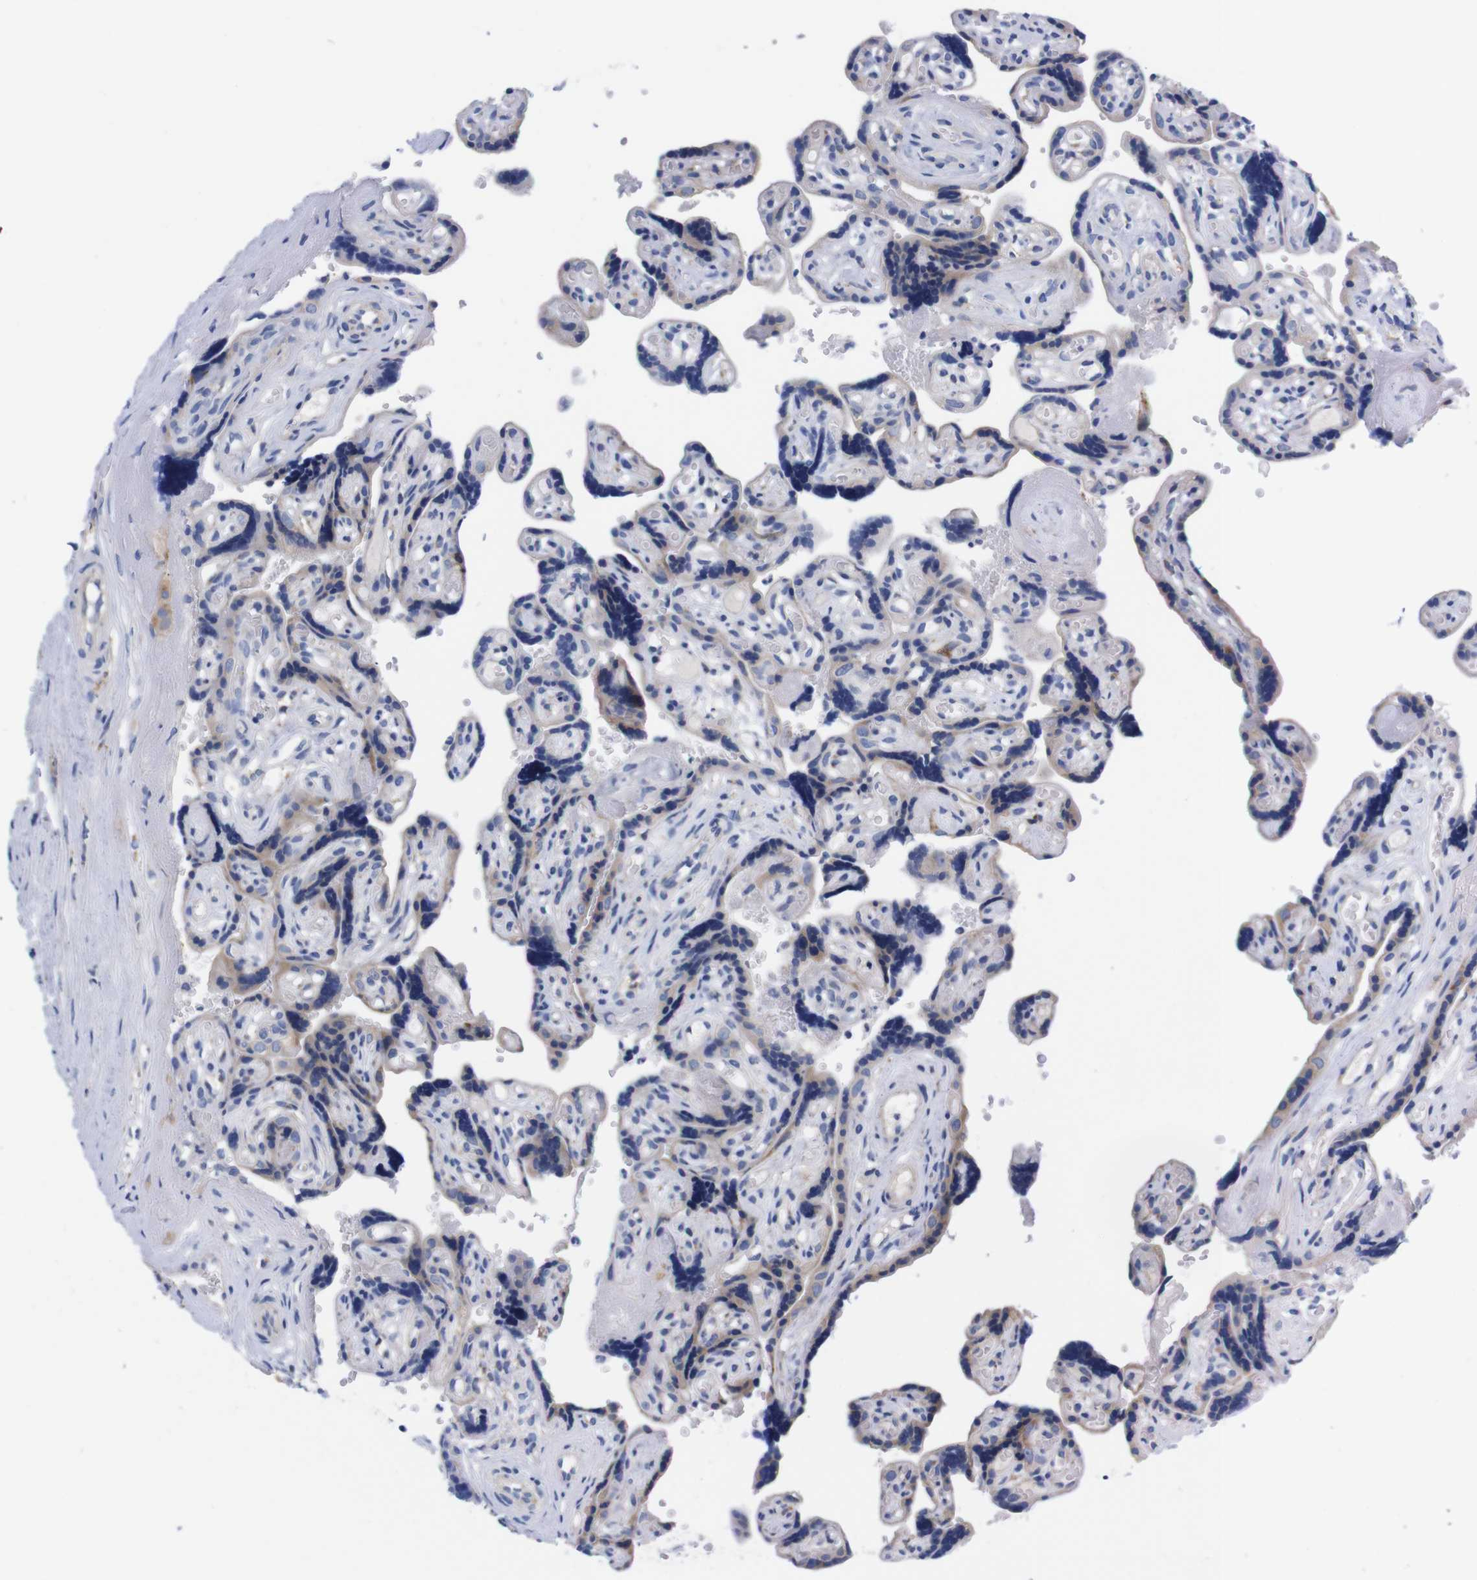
{"staining": {"intensity": "negative", "quantity": "none", "location": "none"}, "tissue": "placenta", "cell_type": "Decidual cells", "image_type": "normal", "snomed": [{"axis": "morphology", "description": "Normal tissue, NOS"}, {"axis": "topography", "description": "Placenta"}], "caption": "The IHC photomicrograph has no significant expression in decidual cells of placenta.", "gene": "NEBL", "patient": {"sex": "female", "age": 30}}